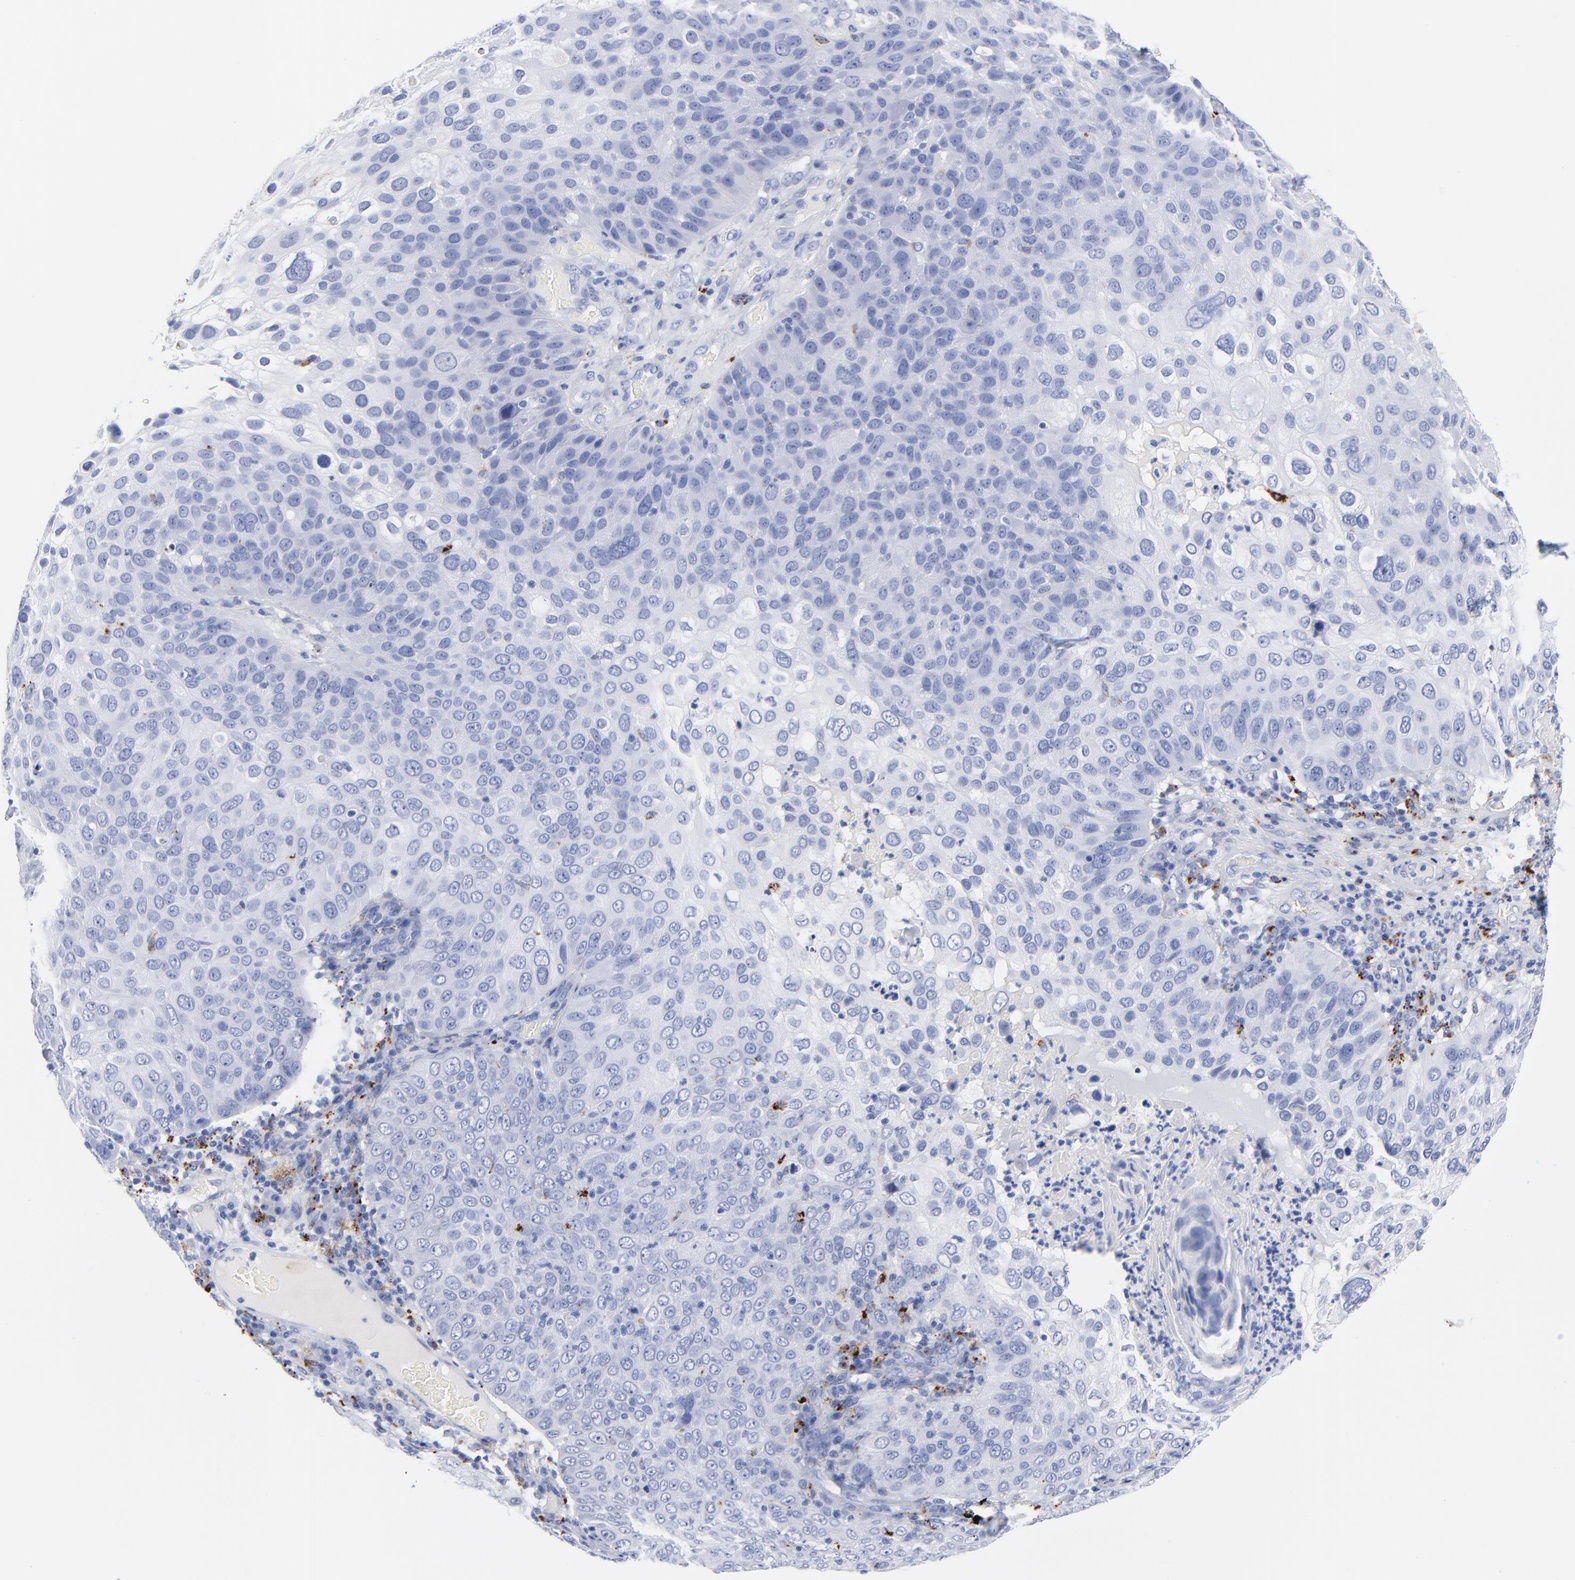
{"staining": {"intensity": "moderate", "quantity": "<25%", "location": "cytoplasmic/membranous"}, "tissue": "skin cancer", "cell_type": "Tumor cells", "image_type": "cancer", "snomed": [{"axis": "morphology", "description": "Squamous cell carcinoma, NOS"}, {"axis": "topography", "description": "Skin"}], "caption": "Moderate cytoplasmic/membranous protein positivity is present in approximately <25% of tumor cells in squamous cell carcinoma (skin). The protein of interest is stained brown, and the nuclei are stained in blue (DAB IHC with brightfield microscopy, high magnification).", "gene": "CPVL", "patient": {"sex": "male", "age": 87}}